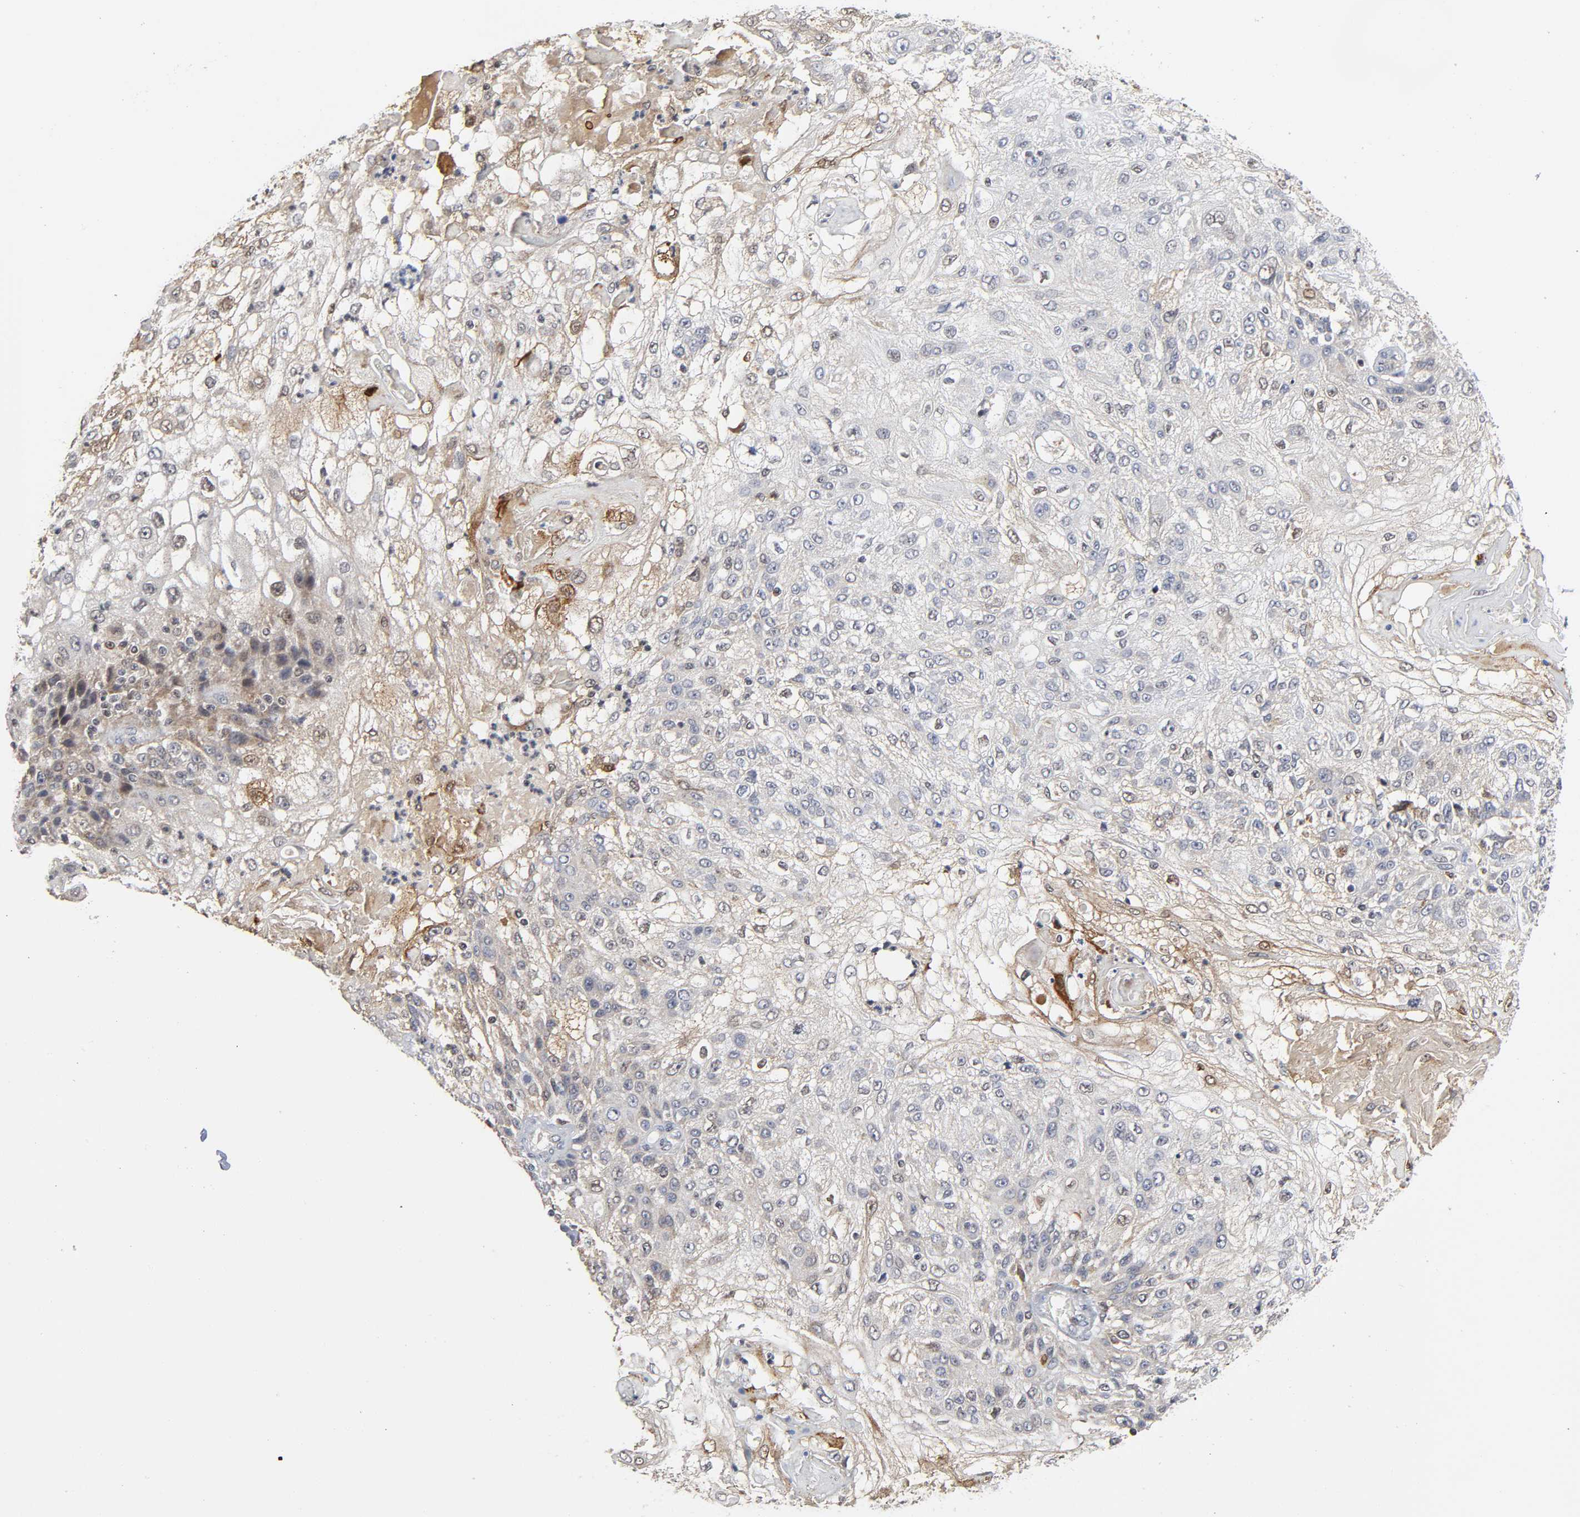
{"staining": {"intensity": "weak", "quantity": "25%-75%", "location": "nuclear"}, "tissue": "skin cancer", "cell_type": "Tumor cells", "image_type": "cancer", "snomed": [{"axis": "morphology", "description": "Normal tissue, NOS"}, {"axis": "morphology", "description": "Squamous cell carcinoma, NOS"}, {"axis": "topography", "description": "Skin"}], "caption": "This is an image of immunohistochemistry (IHC) staining of squamous cell carcinoma (skin), which shows weak staining in the nuclear of tumor cells.", "gene": "KAT2B", "patient": {"sex": "female", "age": 83}}